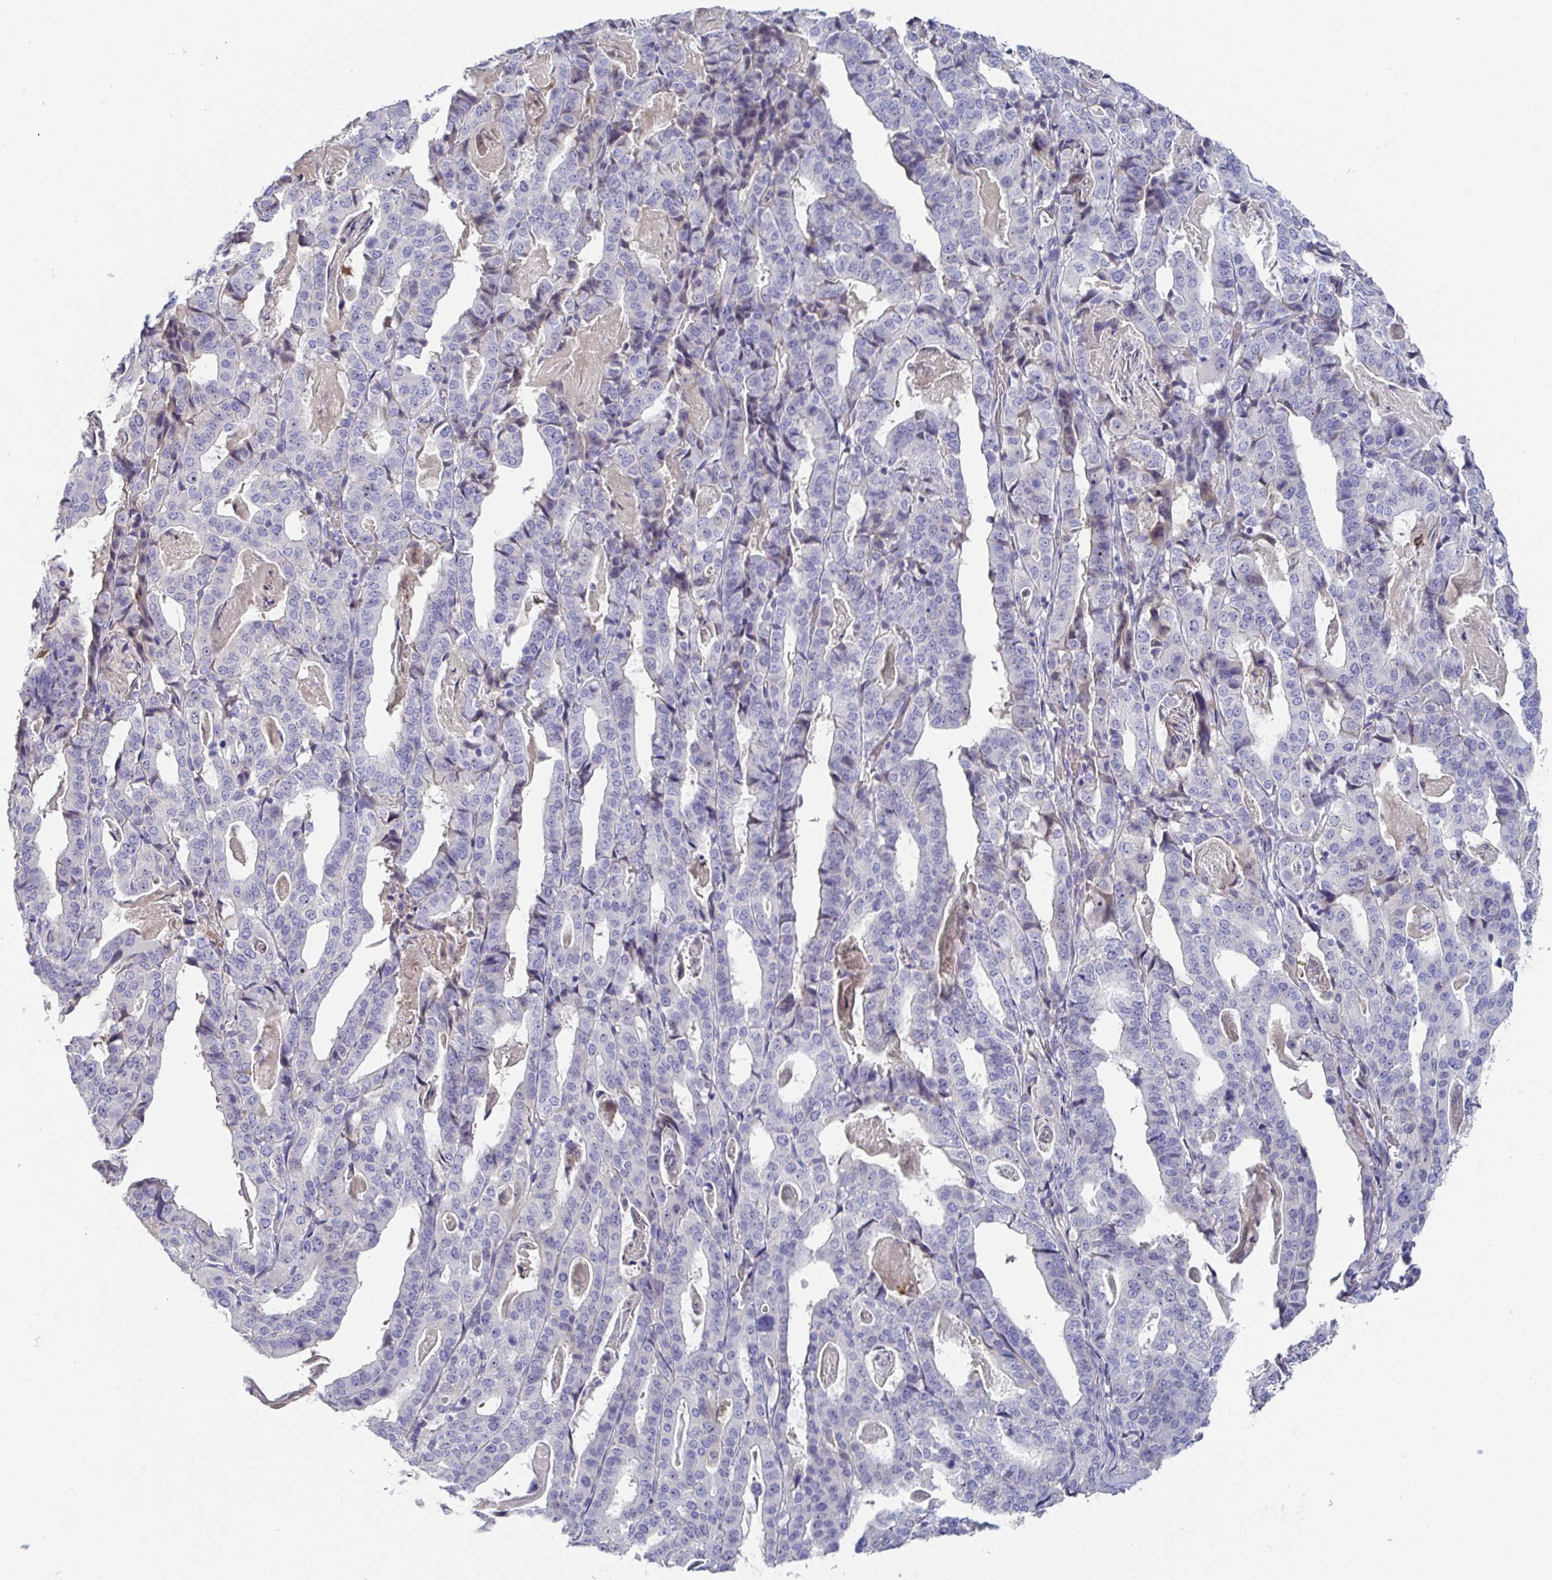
{"staining": {"intensity": "negative", "quantity": "none", "location": "none"}, "tissue": "stomach cancer", "cell_type": "Tumor cells", "image_type": "cancer", "snomed": [{"axis": "morphology", "description": "Adenocarcinoma, NOS"}, {"axis": "topography", "description": "Stomach"}], "caption": "DAB immunohistochemical staining of stomach cancer exhibits no significant expression in tumor cells.", "gene": "ANO5", "patient": {"sex": "male", "age": 48}}